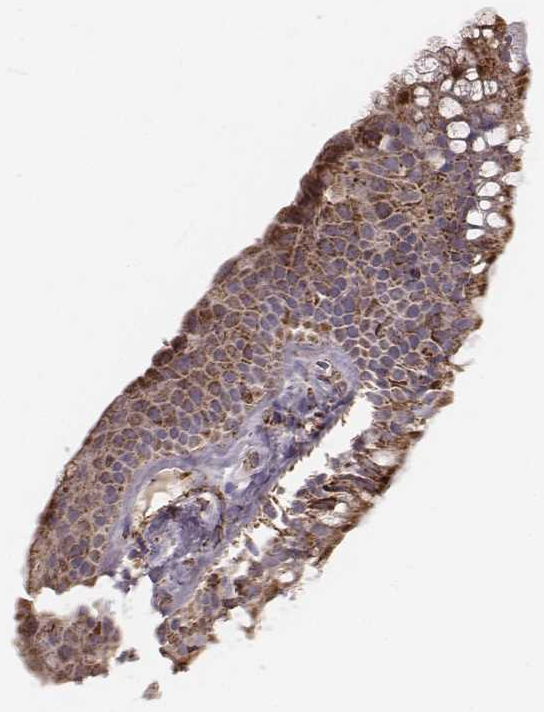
{"staining": {"intensity": "strong", "quantity": ">75%", "location": "cytoplasmic/membranous"}, "tissue": "adipose tissue", "cell_type": "Adipocytes", "image_type": "normal", "snomed": [{"axis": "morphology", "description": "Normal tissue, NOS"}, {"axis": "topography", "description": "Cartilage tissue"}, {"axis": "topography", "description": "Bronchus"}], "caption": "Adipose tissue stained for a protein displays strong cytoplasmic/membranous positivity in adipocytes. Ihc stains the protein in brown and the nuclei are stained blue.", "gene": "CS", "patient": {"sex": "female", "age": 79}}